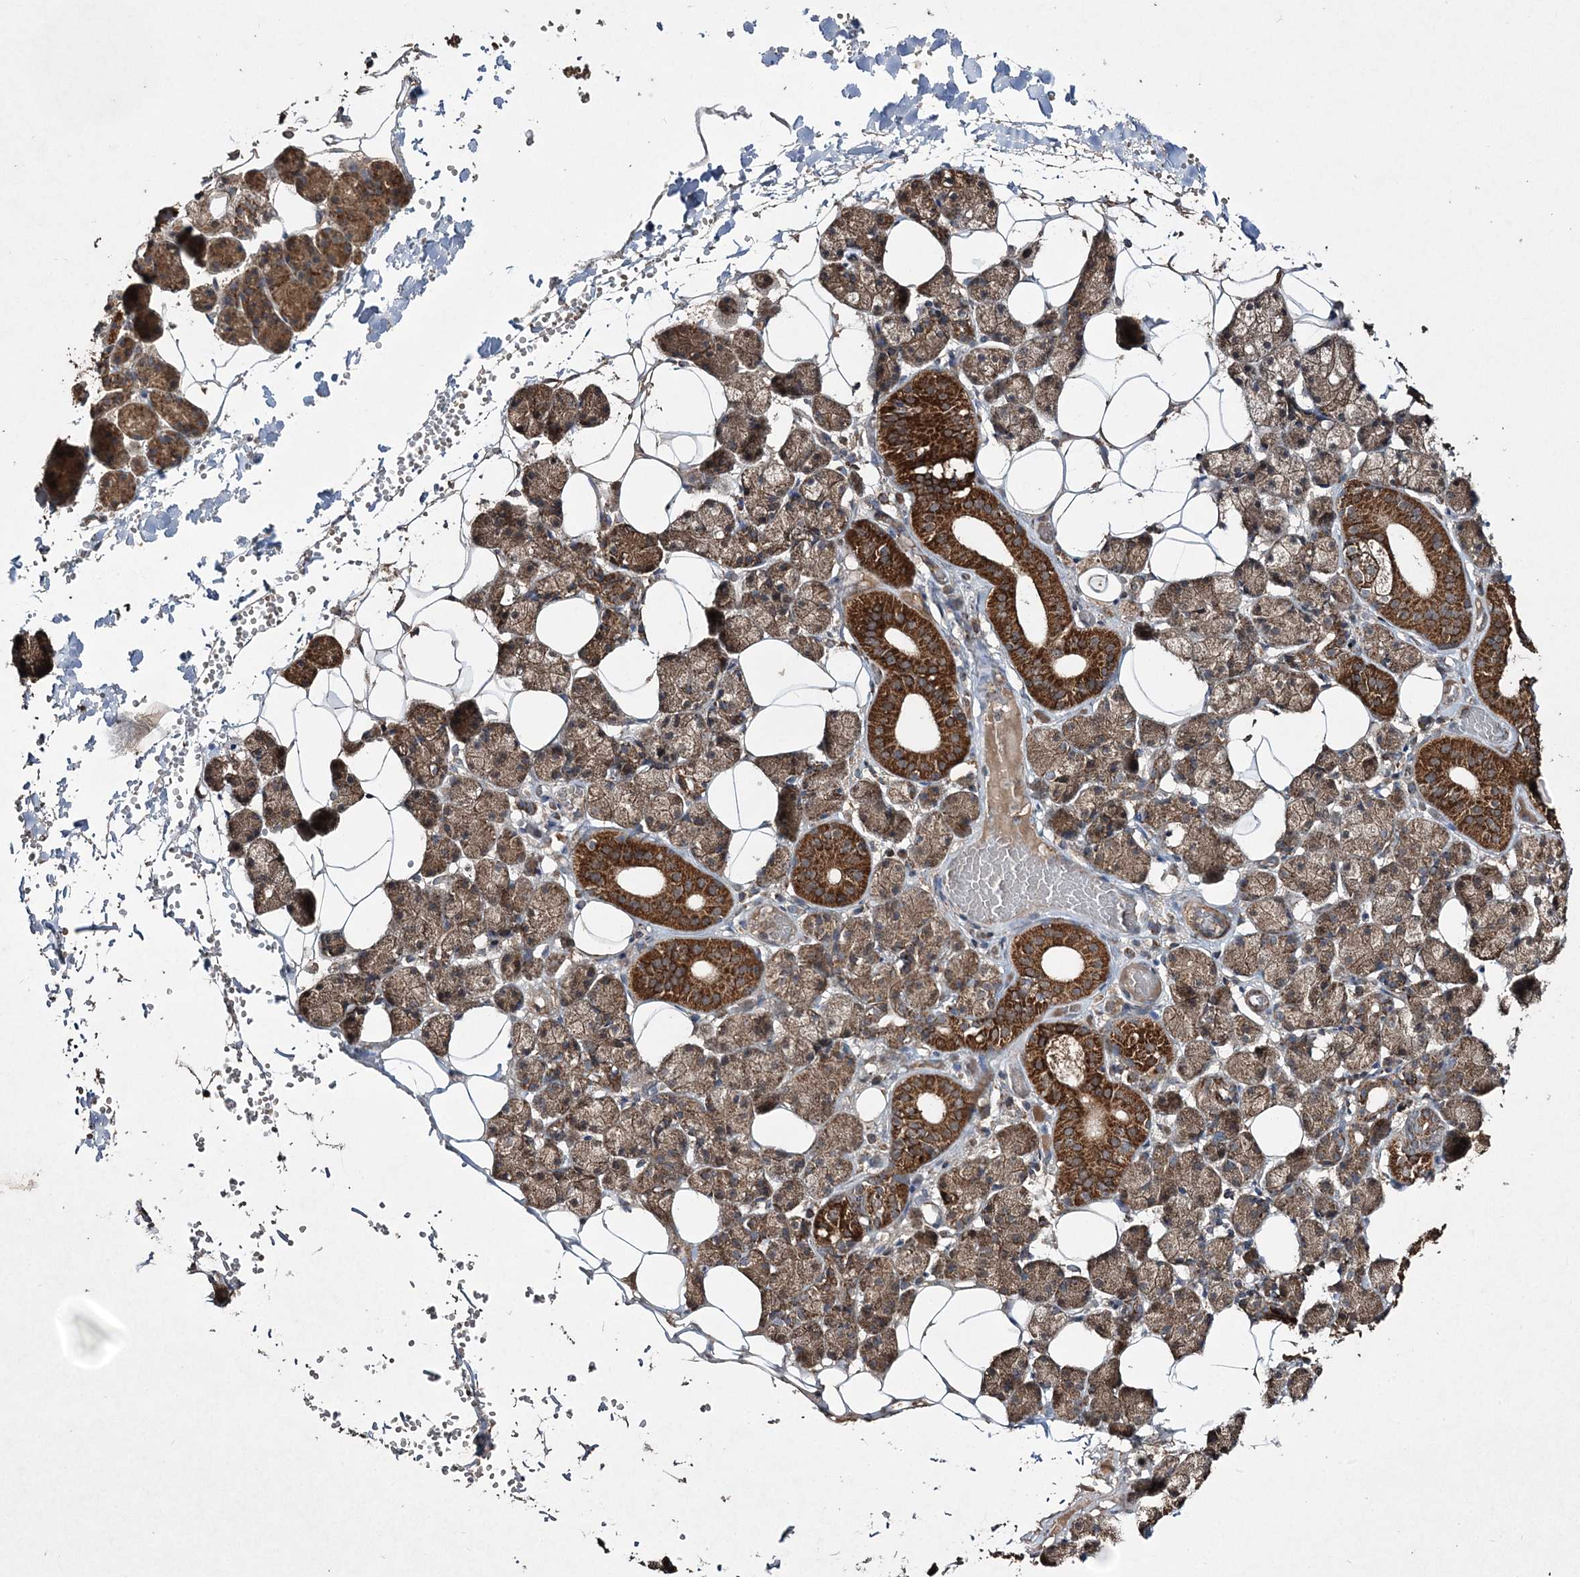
{"staining": {"intensity": "strong", "quantity": ">75%", "location": "cytoplasmic/membranous"}, "tissue": "salivary gland", "cell_type": "Glandular cells", "image_type": "normal", "snomed": [{"axis": "morphology", "description": "Normal tissue, NOS"}, {"axis": "topography", "description": "Salivary gland"}], "caption": "Salivary gland stained with immunohistochemistry exhibits strong cytoplasmic/membranous staining in approximately >75% of glandular cells. The protein of interest is shown in brown color, while the nuclei are stained blue.", "gene": "GRSF1", "patient": {"sex": "female", "age": 33}}